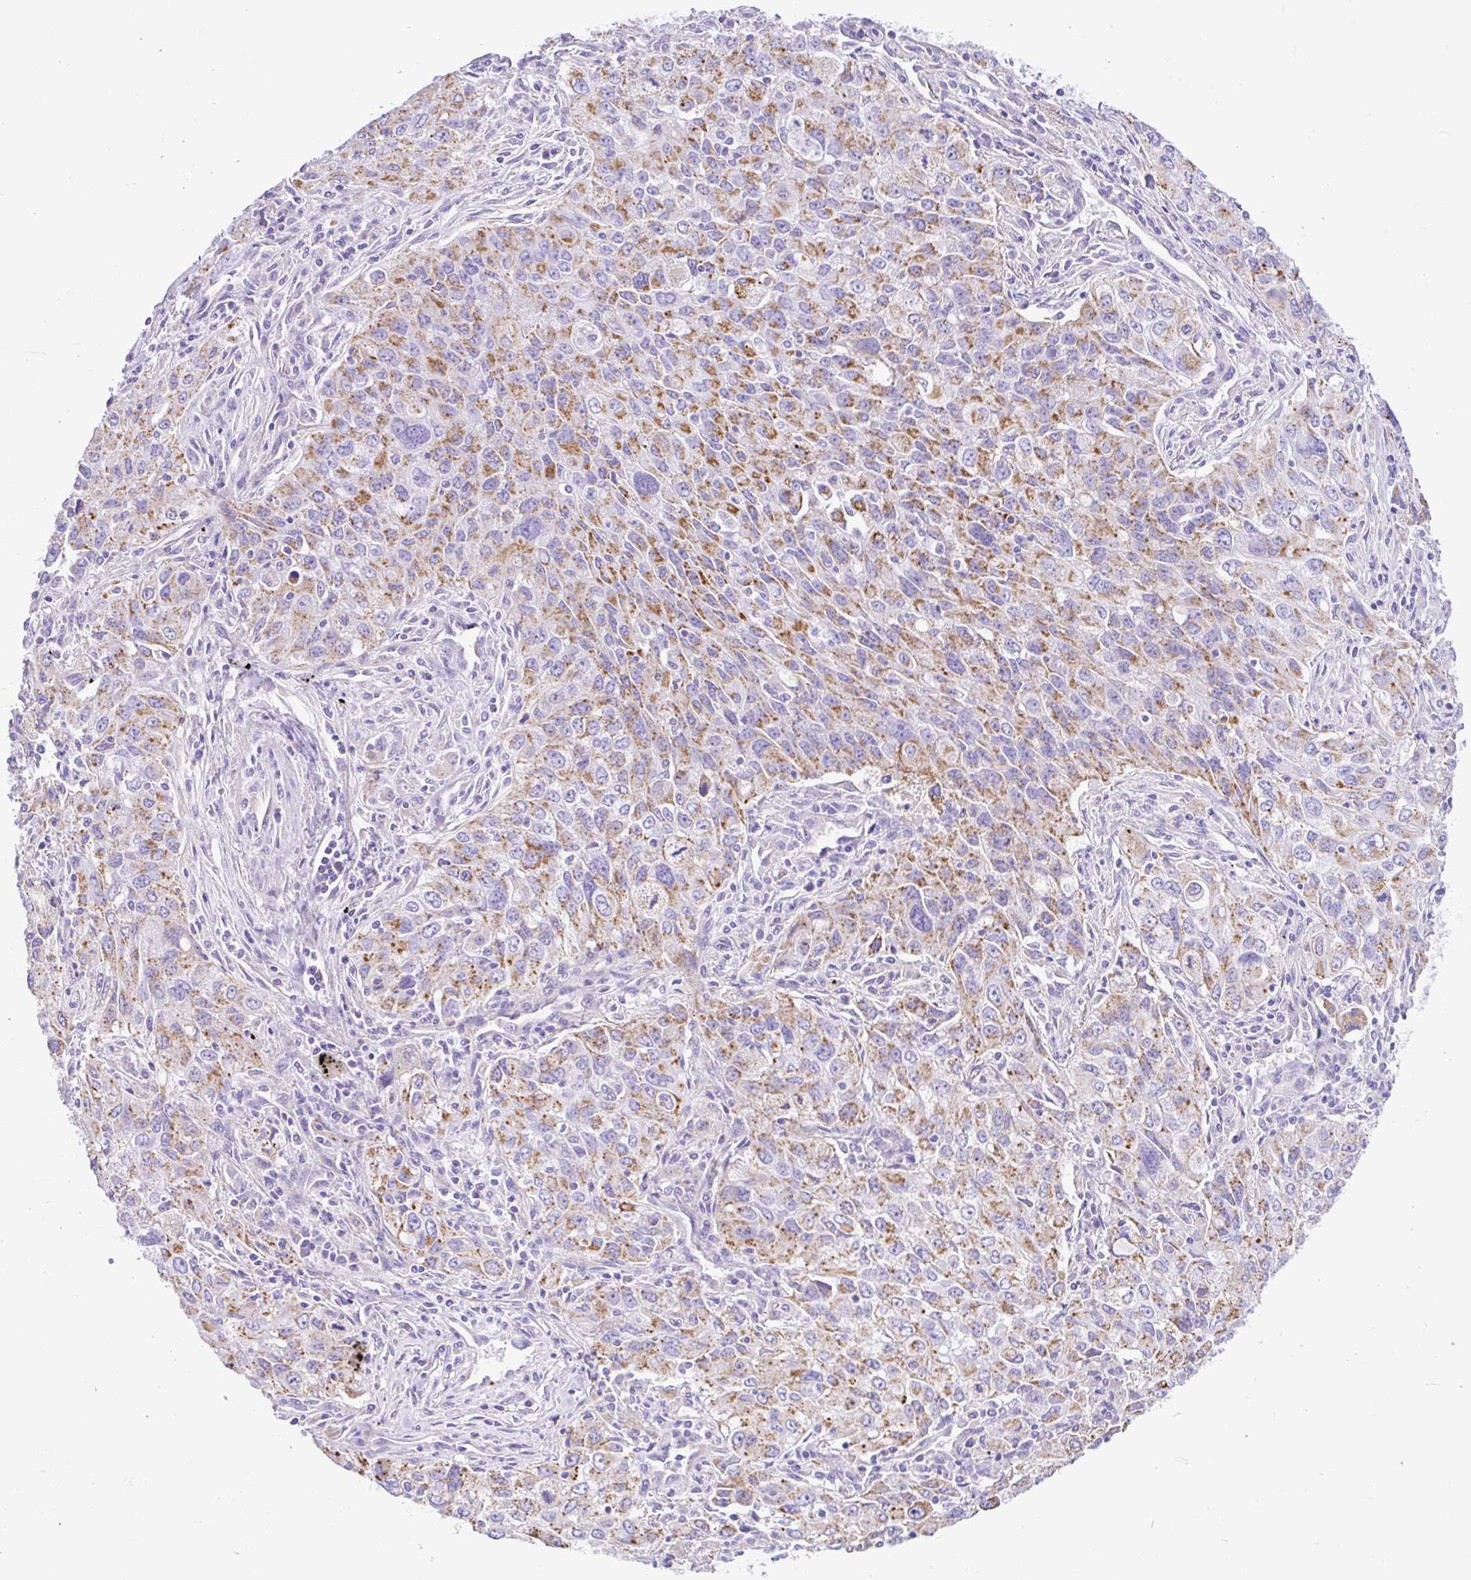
{"staining": {"intensity": "moderate", "quantity": "25%-75%", "location": "cytoplasmic/membranous"}, "tissue": "lung cancer", "cell_type": "Tumor cells", "image_type": "cancer", "snomed": [{"axis": "morphology", "description": "Adenocarcinoma, NOS"}, {"axis": "morphology", "description": "Adenocarcinoma, metastatic, NOS"}, {"axis": "topography", "description": "Lymph node"}, {"axis": "topography", "description": "Lung"}], "caption": "The photomicrograph demonstrates a brown stain indicating the presence of a protein in the cytoplasmic/membranous of tumor cells in adenocarcinoma (lung).", "gene": "SLC13A1", "patient": {"sex": "female", "age": 42}}